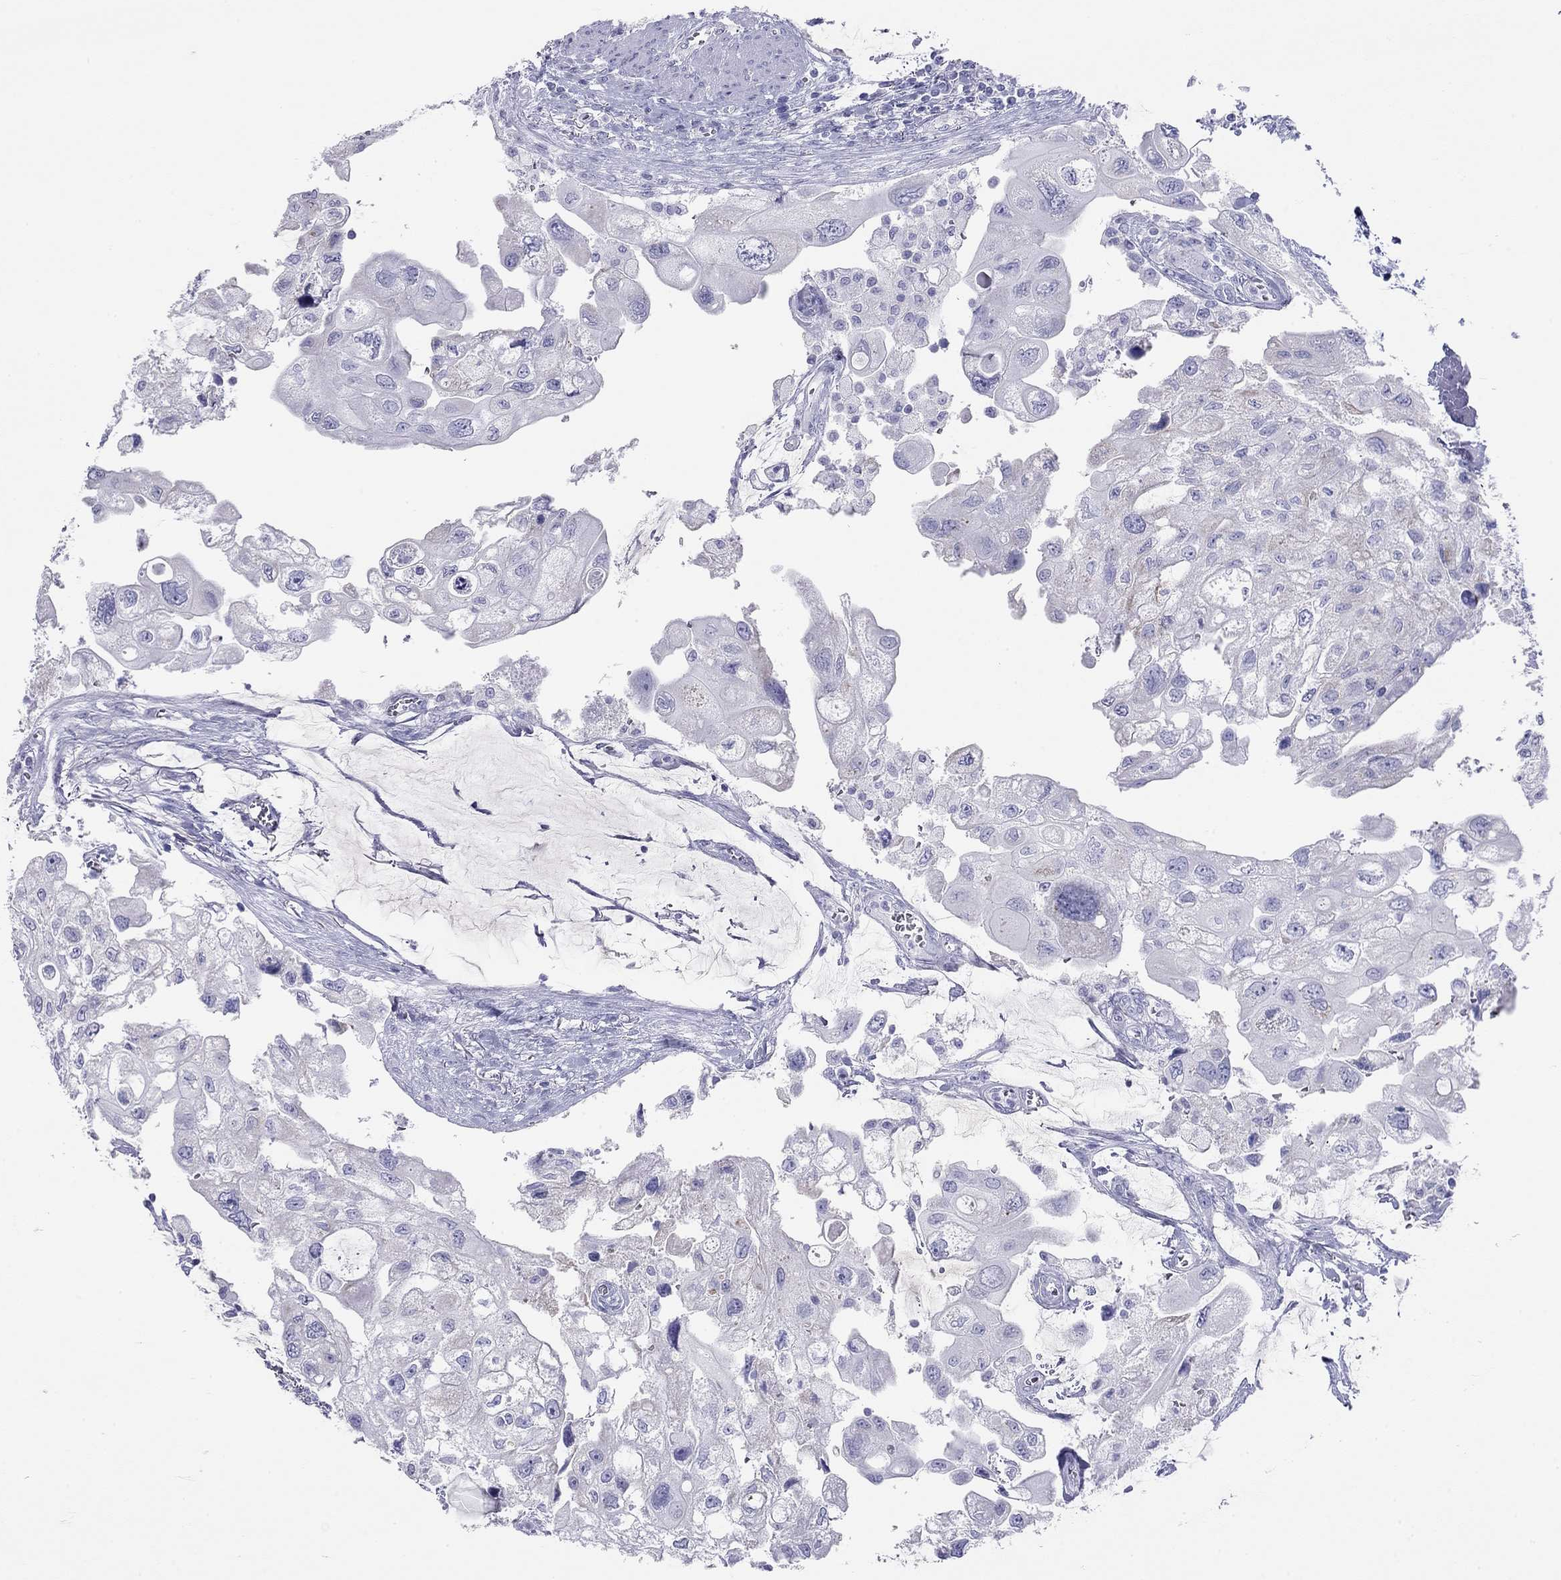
{"staining": {"intensity": "negative", "quantity": "none", "location": "none"}, "tissue": "urothelial cancer", "cell_type": "Tumor cells", "image_type": "cancer", "snomed": [{"axis": "morphology", "description": "Urothelial carcinoma, High grade"}, {"axis": "topography", "description": "Urinary bladder"}], "caption": "Tumor cells show no significant expression in urothelial cancer. The staining is performed using DAB brown chromogen with nuclei counter-stained in using hematoxylin.", "gene": "DPY19L2", "patient": {"sex": "male", "age": 59}}